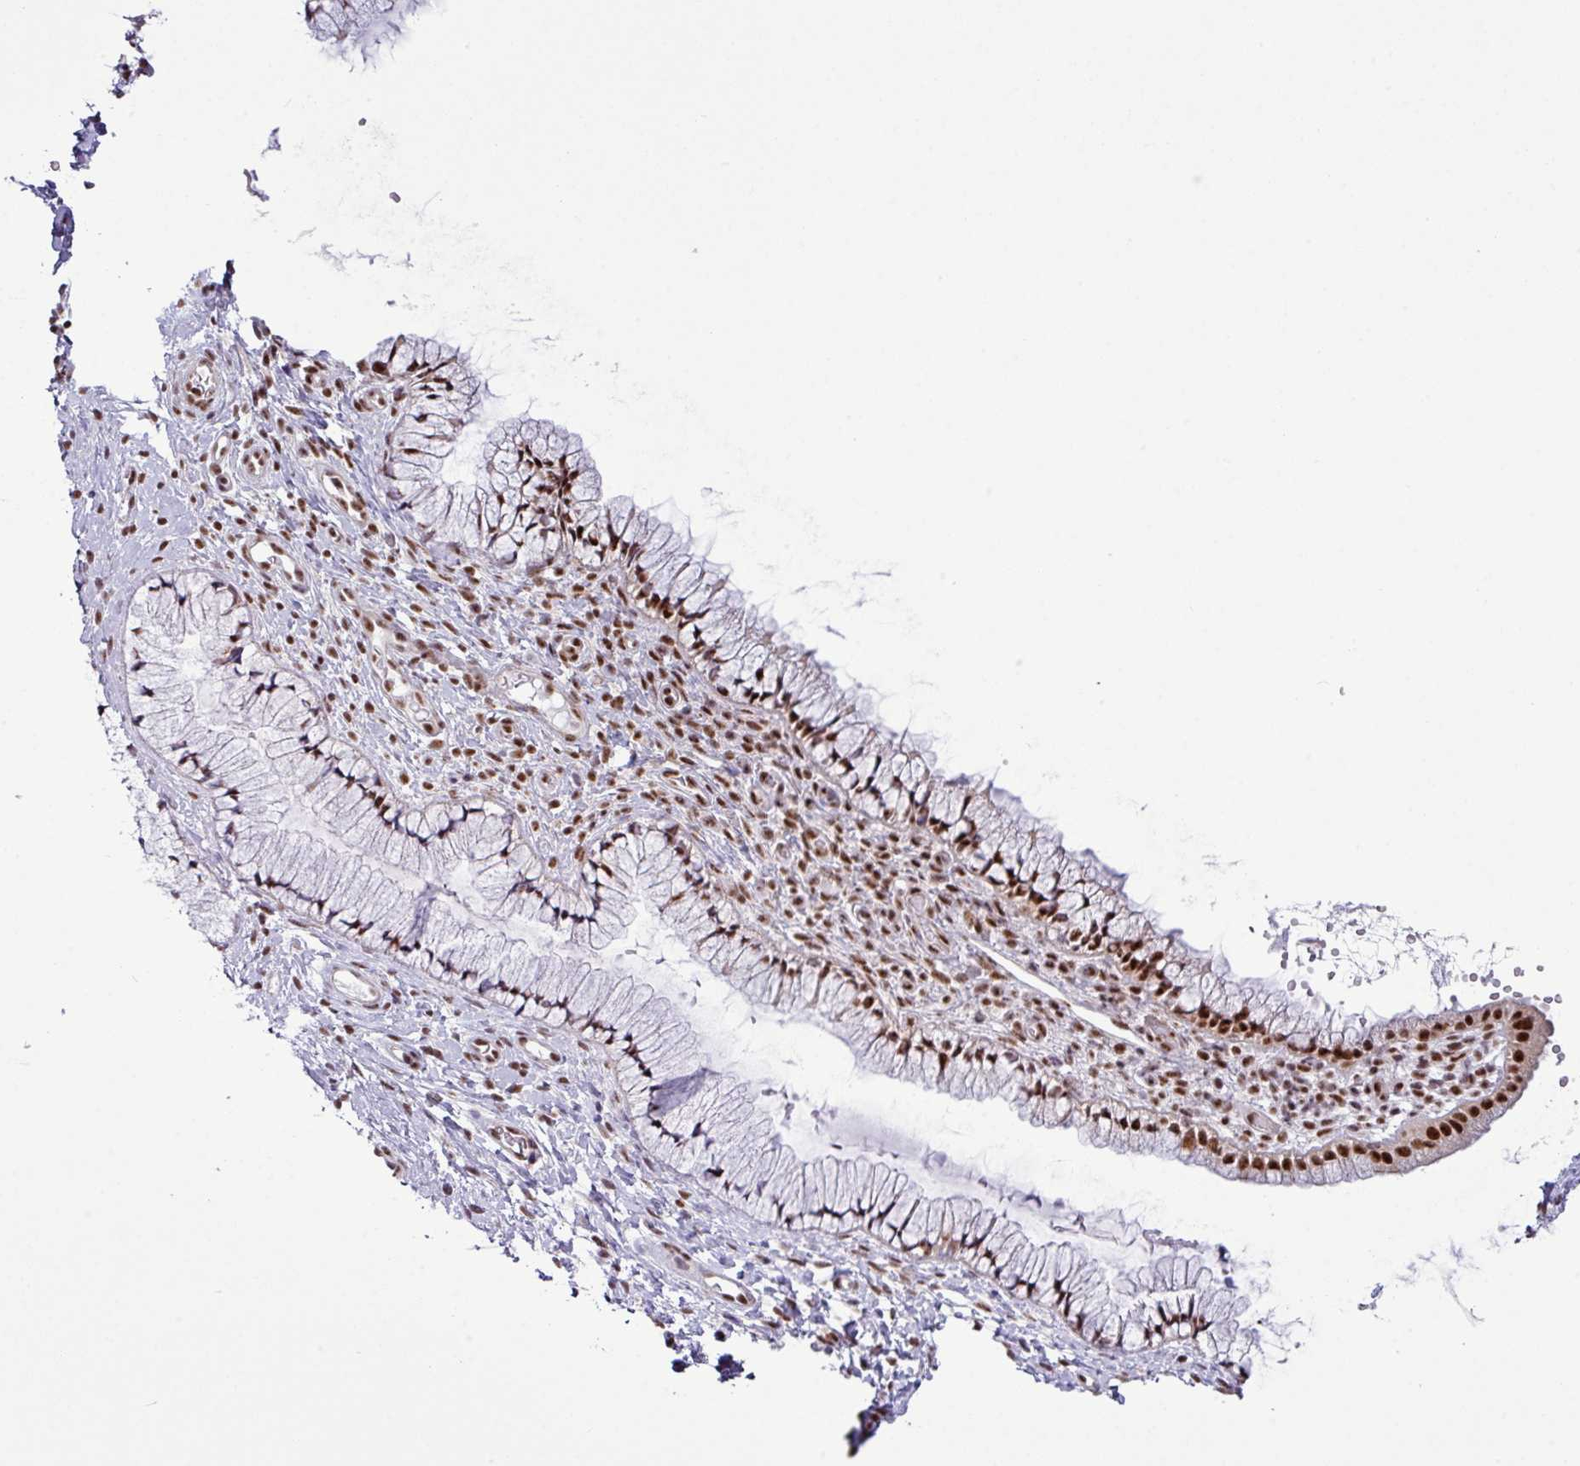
{"staining": {"intensity": "strong", "quantity": "25%-75%", "location": "nuclear"}, "tissue": "cervix", "cell_type": "Glandular cells", "image_type": "normal", "snomed": [{"axis": "morphology", "description": "Normal tissue, NOS"}, {"axis": "topography", "description": "Cervix"}], "caption": "A brown stain labels strong nuclear staining of a protein in glandular cells of normal human cervix.", "gene": "ZNF217", "patient": {"sex": "female", "age": 36}}